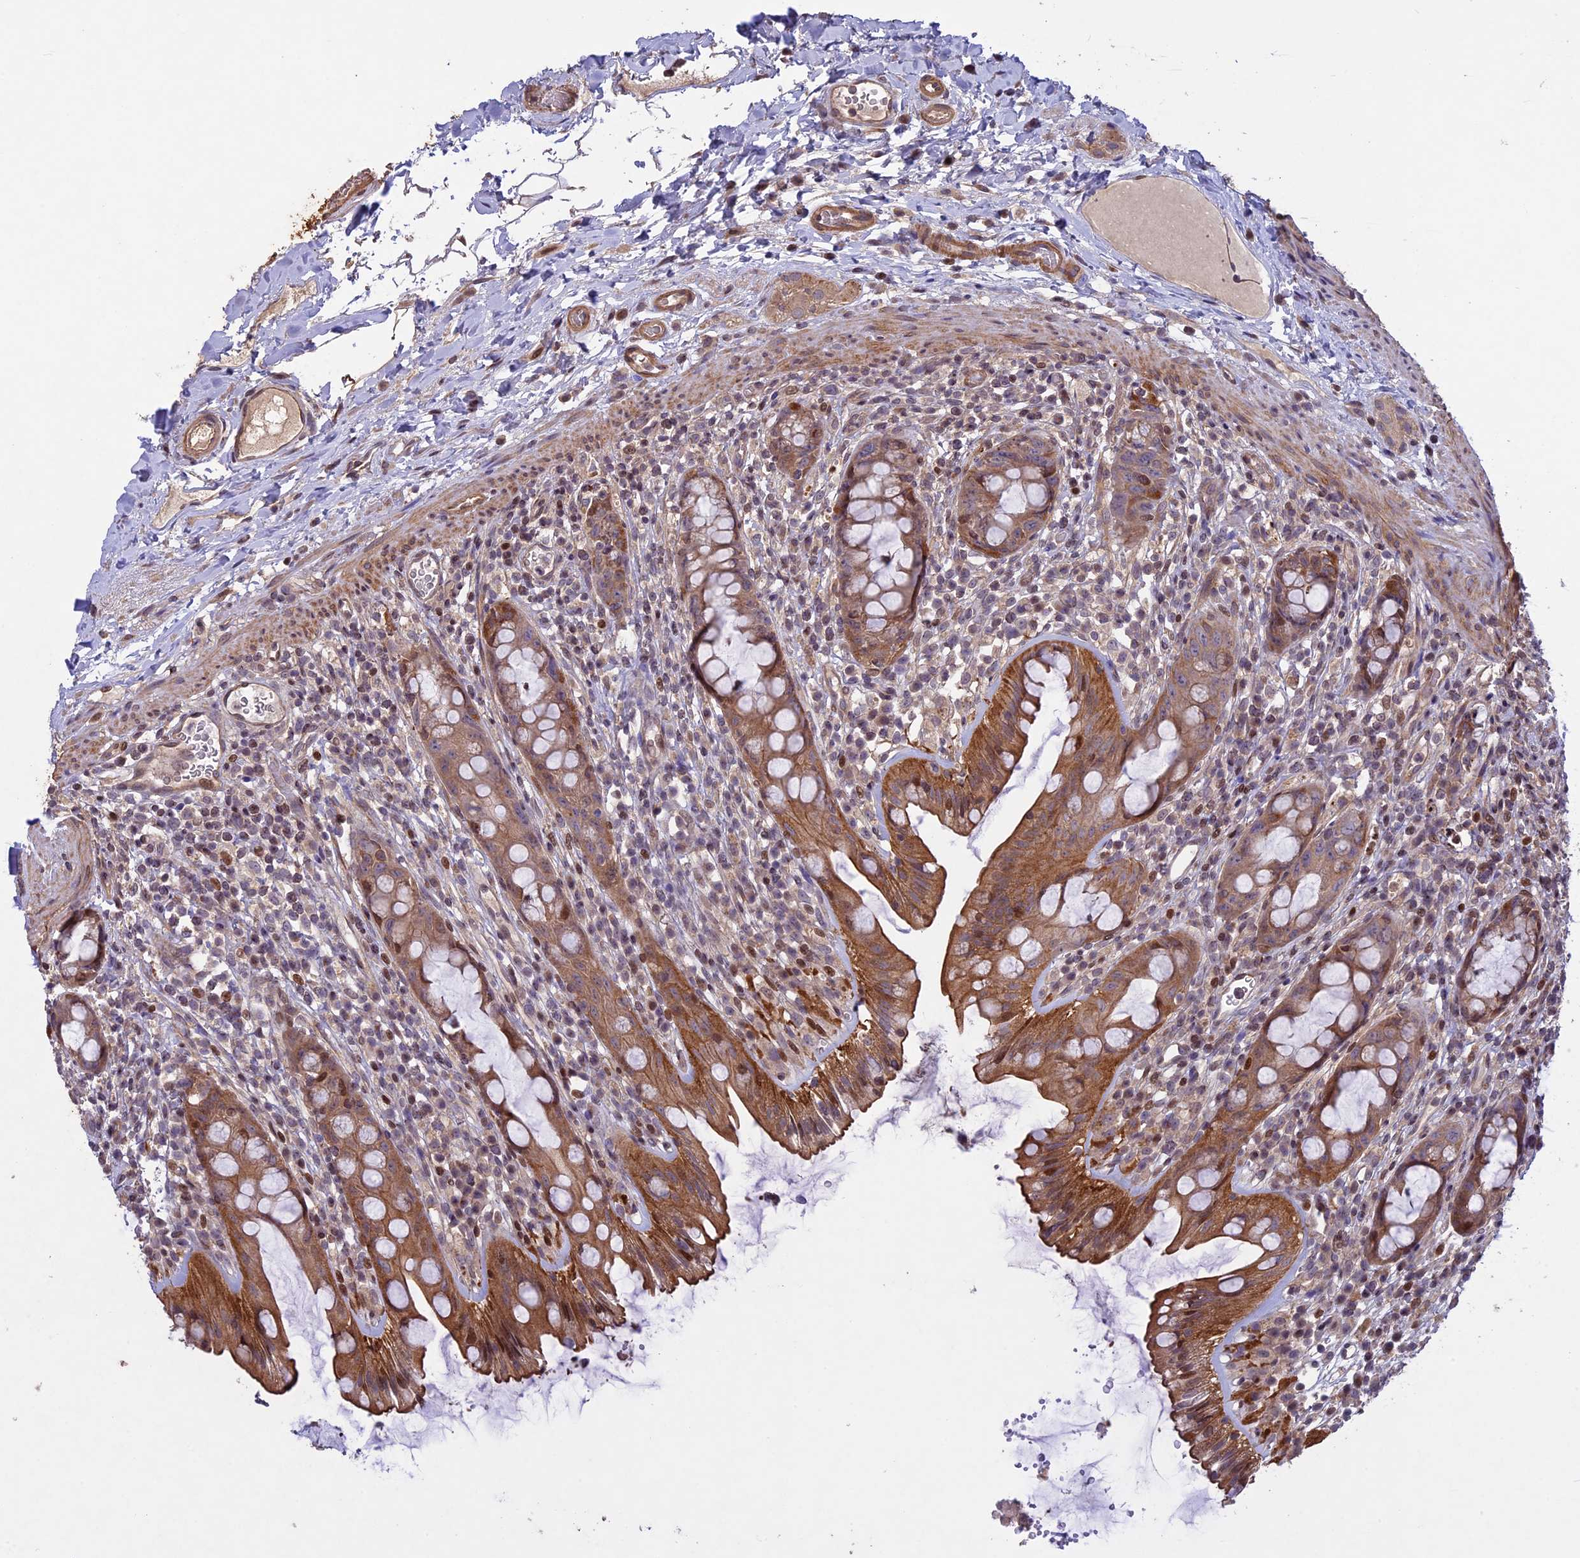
{"staining": {"intensity": "moderate", "quantity": ">75%", "location": "cytoplasmic/membranous,nuclear"}, "tissue": "rectum", "cell_type": "Glandular cells", "image_type": "normal", "snomed": [{"axis": "morphology", "description": "Normal tissue, NOS"}, {"axis": "topography", "description": "Rectum"}], "caption": "Immunohistochemistry (IHC) of benign human rectum displays medium levels of moderate cytoplasmic/membranous,nuclear expression in approximately >75% of glandular cells.", "gene": "MAN2C1", "patient": {"sex": "female", "age": 57}}